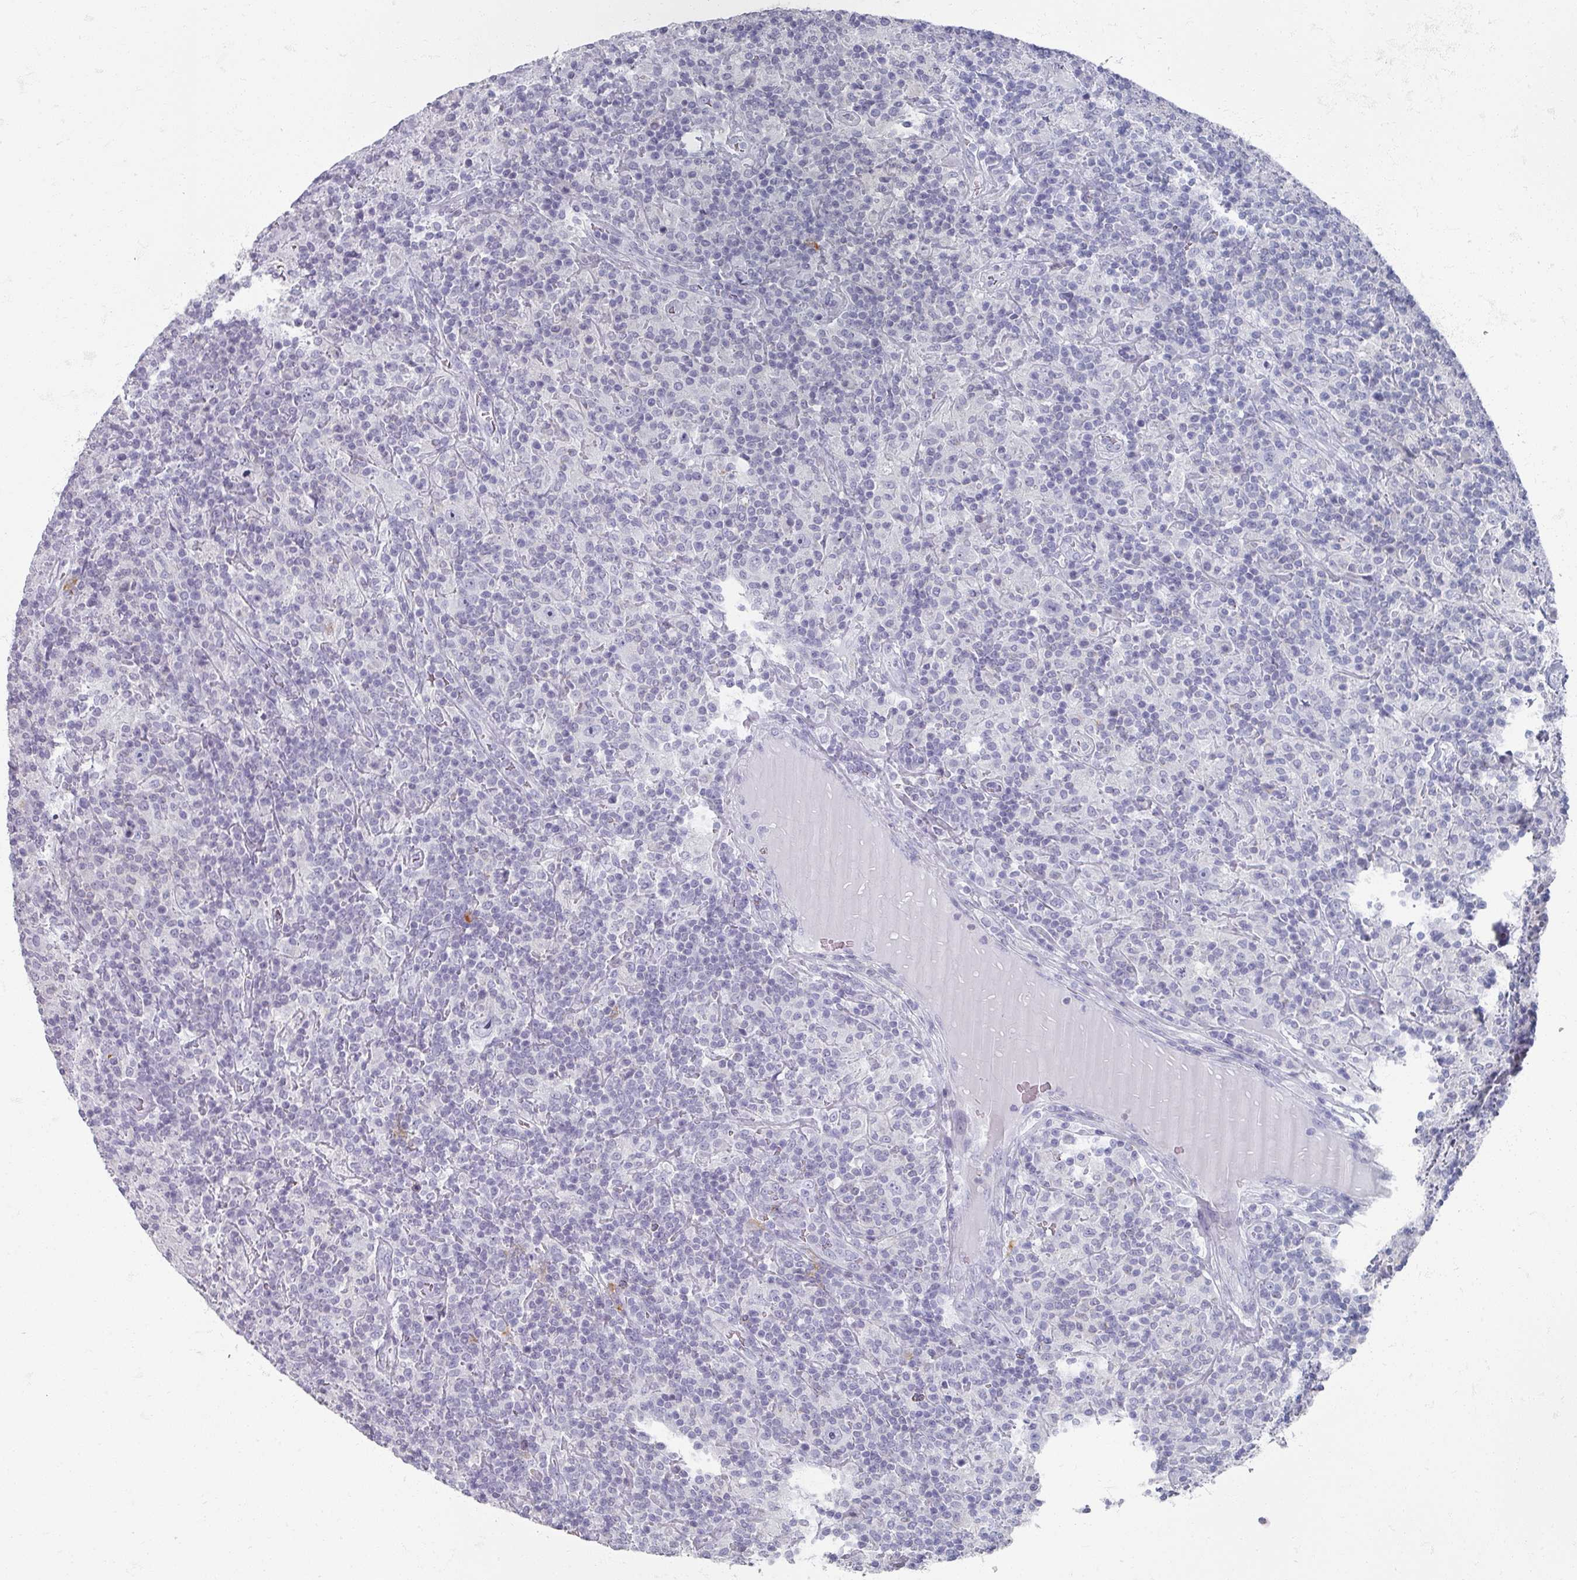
{"staining": {"intensity": "negative", "quantity": "none", "location": "none"}, "tissue": "lymphoma", "cell_type": "Tumor cells", "image_type": "cancer", "snomed": [{"axis": "morphology", "description": "Hodgkin's disease, NOS"}, {"axis": "topography", "description": "Lymph node"}], "caption": "A histopathology image of human lymphoma is negative for staining in tumor cells.", "gene": "OMG", "patient": {"sex": "male", "age": 70}}